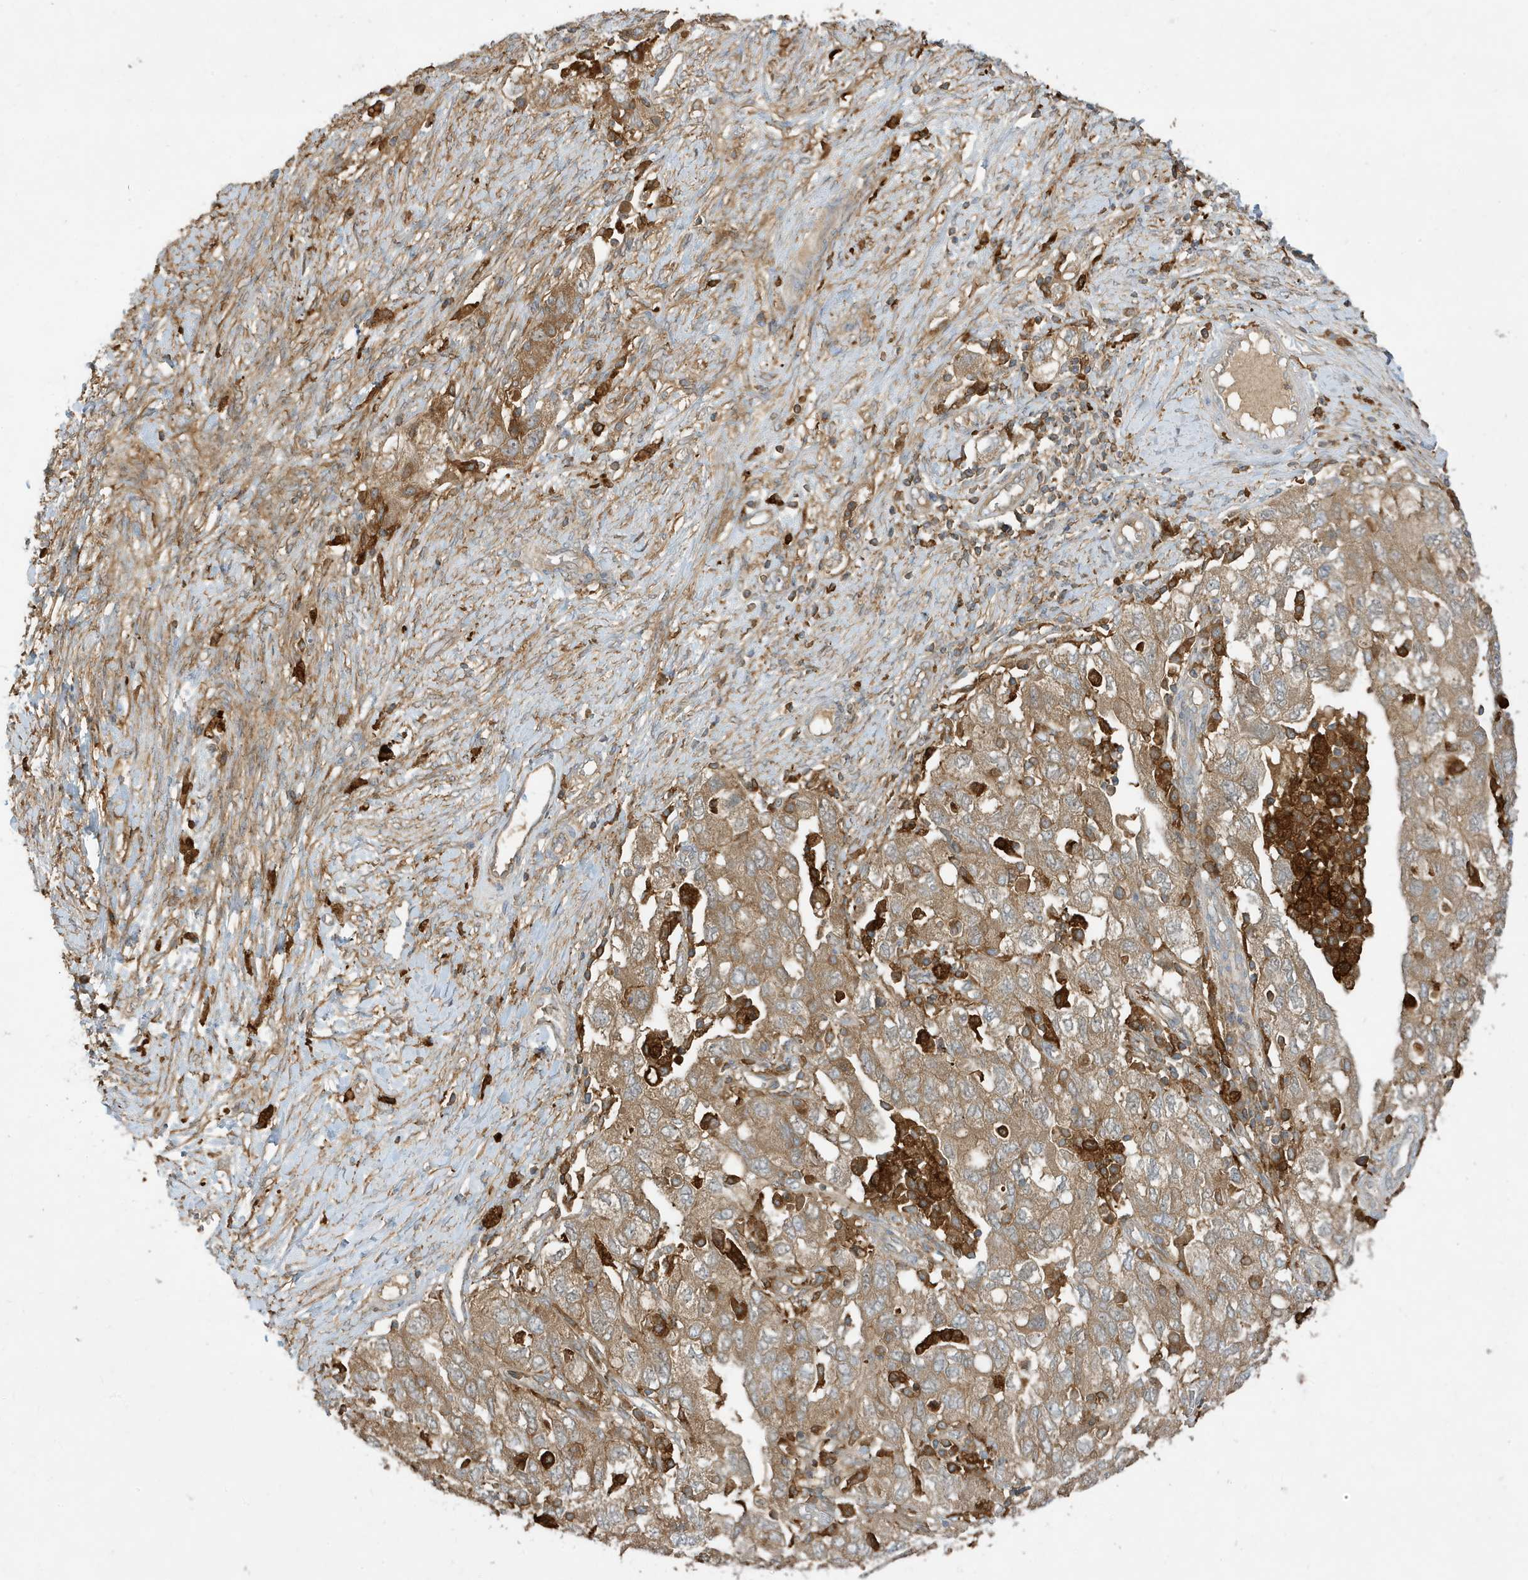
{"staining": {"intensity": "moderate", "quantity": ">75%", "location": "cytoplasmic/membranous"}, "tissue": "ovarian cancer", "cell_type": "Tumor cells", "image_type": "cancer", "snomed": [{"axis": "morphology", "description": "Carcinoma, NOS"}, {"axis": "morphology", "description": "Cystadenocarcinoma, serous, NOS"}, {"axis": "topography", "description": "Ovary"}], "caption": "Ovarian cancer (carcinoma) was stained to show a protein in brown. There is medium levels of moderate cytoplasmic/membranous positivity in approximately >75% of tumor cells.", "gene": "ABTB1", "patient": {"sex": "female", "age": 69}}